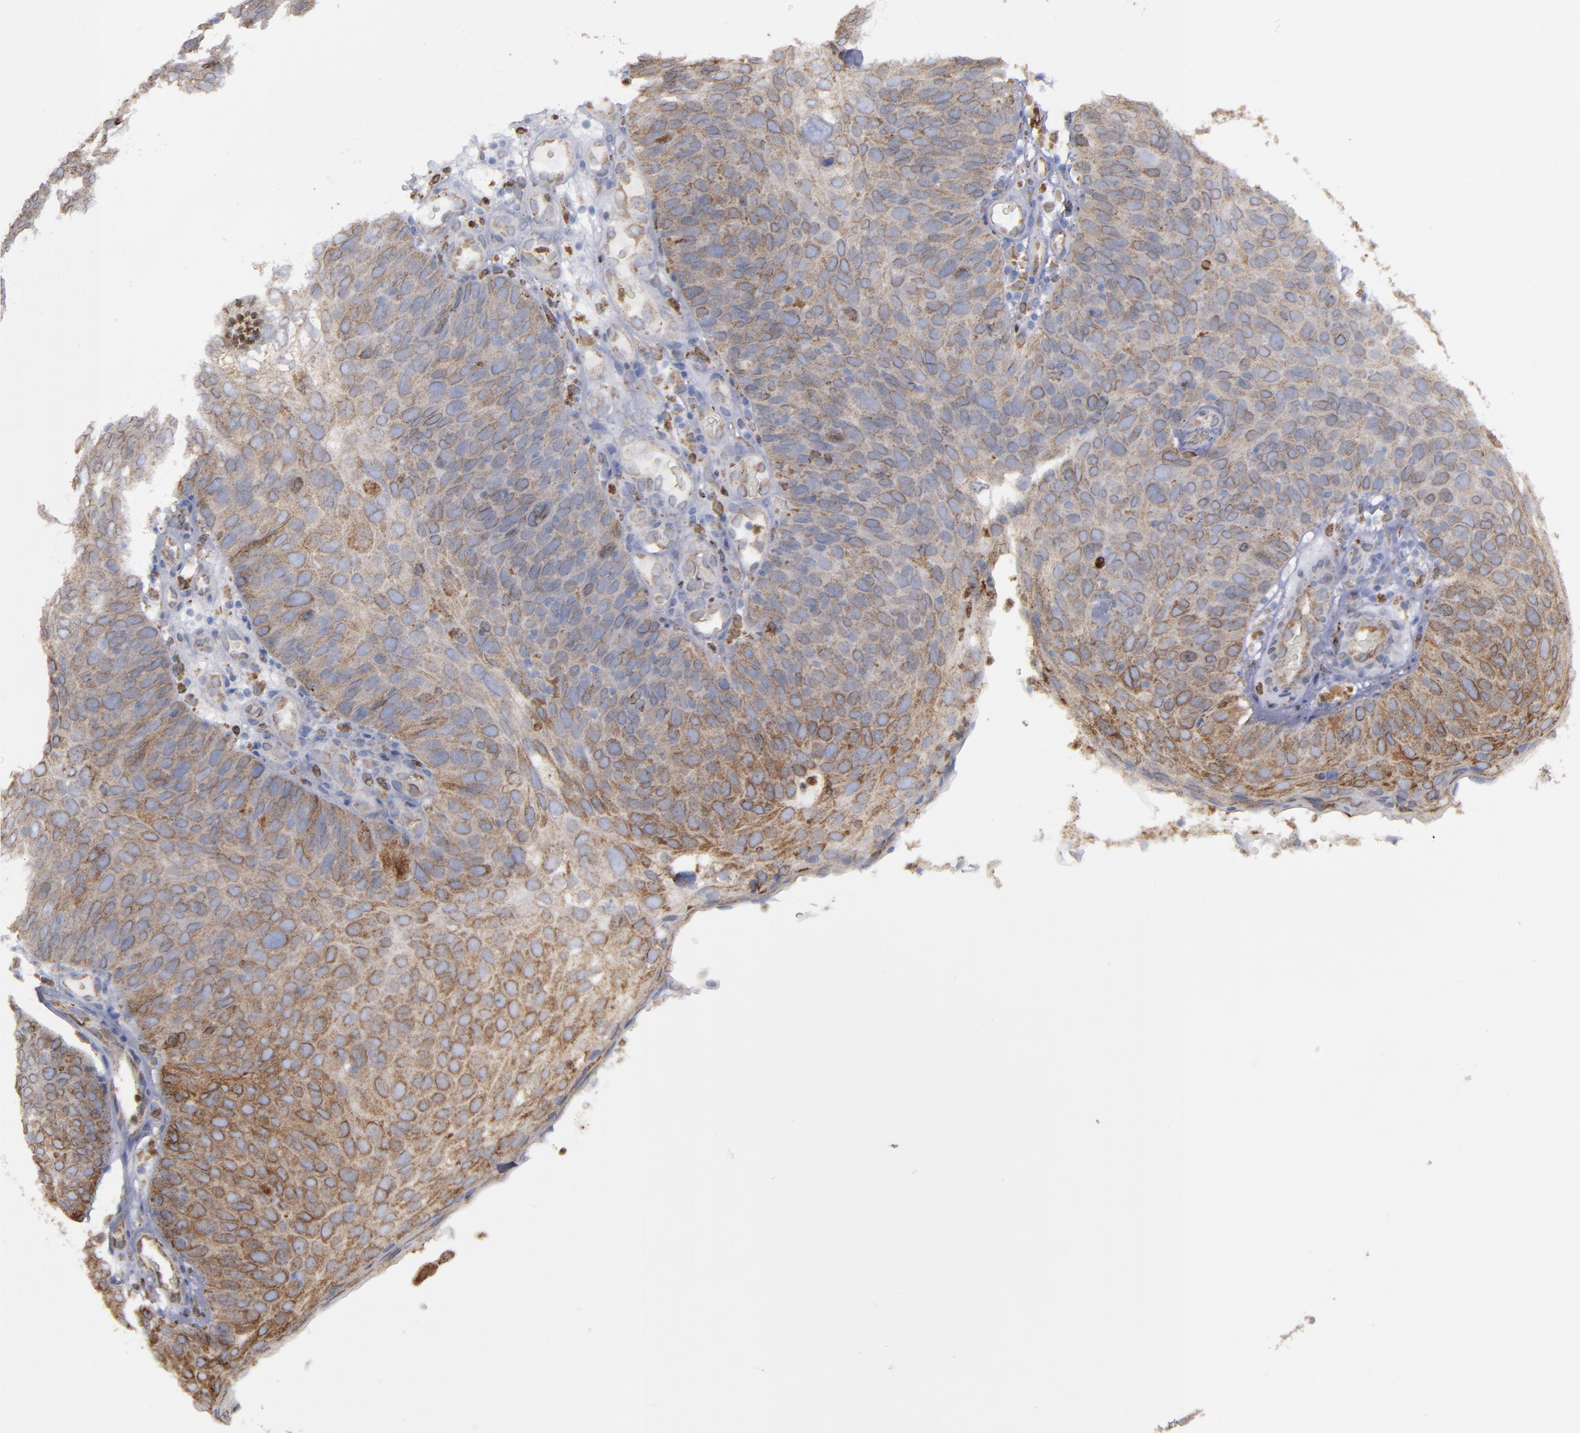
{"staining": {"intensity": "moderate", "quantity": ">75%", "location": "cytoplasmic/membranous"}, "tissue": "skin cancer", "cell_type": "Tumor cells", "image_type": "cancer", "snomed": [{"axis": "morphology", "description": "Squamous cell carcinoma, NOS"}, {"axis": "topography", "description": "Skin"}], "caption": "Human skin cancer stained with a protein marker reveals moderate staining in tumor cells.", "gene": "ERLIN2", "patient": {"sex": "male", "age": 87}}